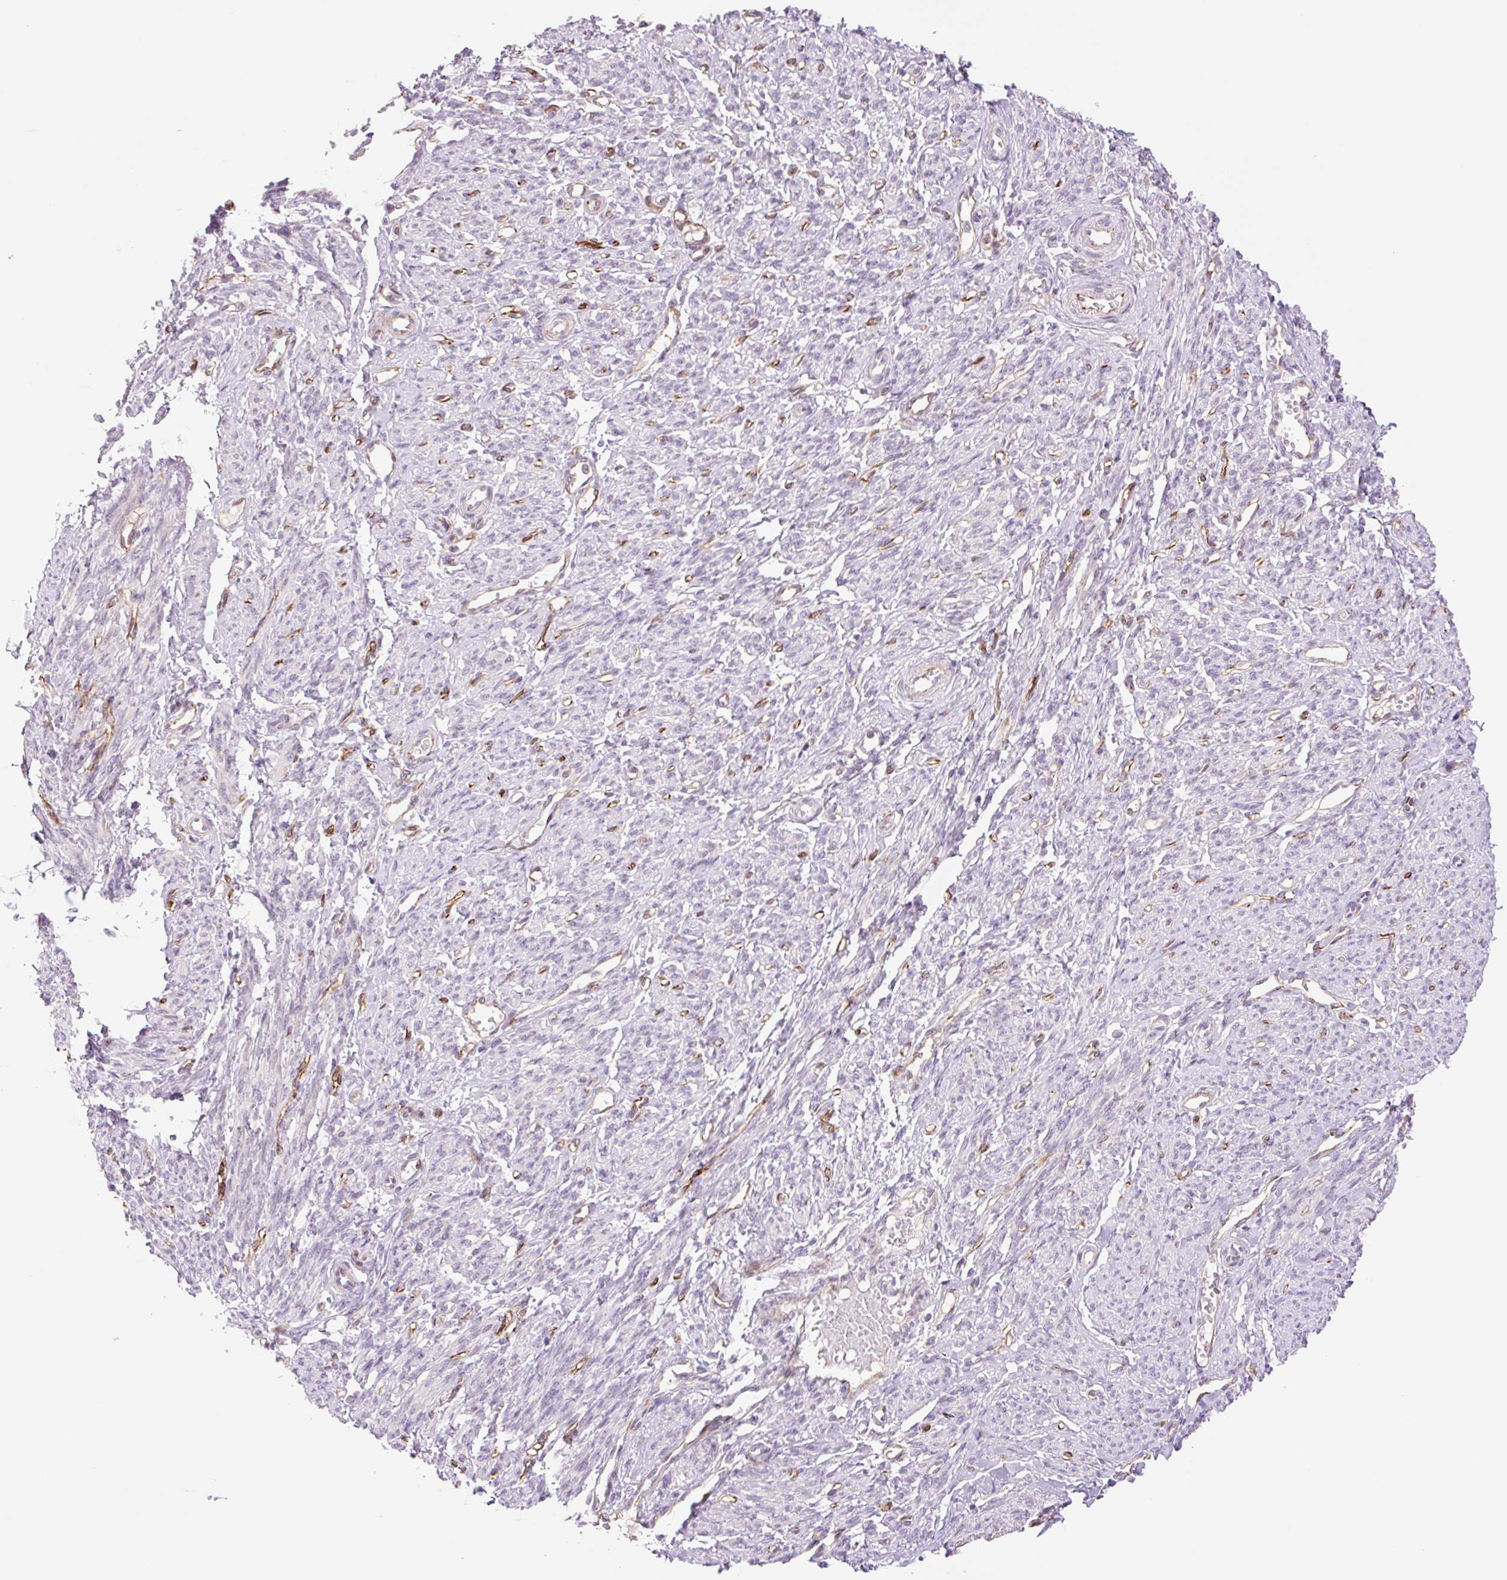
{"staining": {"intensity": "negative", "quantity": "none", "location": "none"}, "tissue": "smooth muscle", "cell_type": "Smooth muscle cells", "image_type": "normal", "snomed": [{"axis": "morphology", "description": "Normal tissue, NOS"}, {"axis": "topography", "description": "Smooth muscle"}], "caption": "DAB (3,3'-diaminobenzidine) immunohistochemical staining of unremarkable smooth muscle reveals no significant positivity in smooth muscle cells.", "gene": "ZFYVE21", "patient": {"sex": "female", "age": 65}}